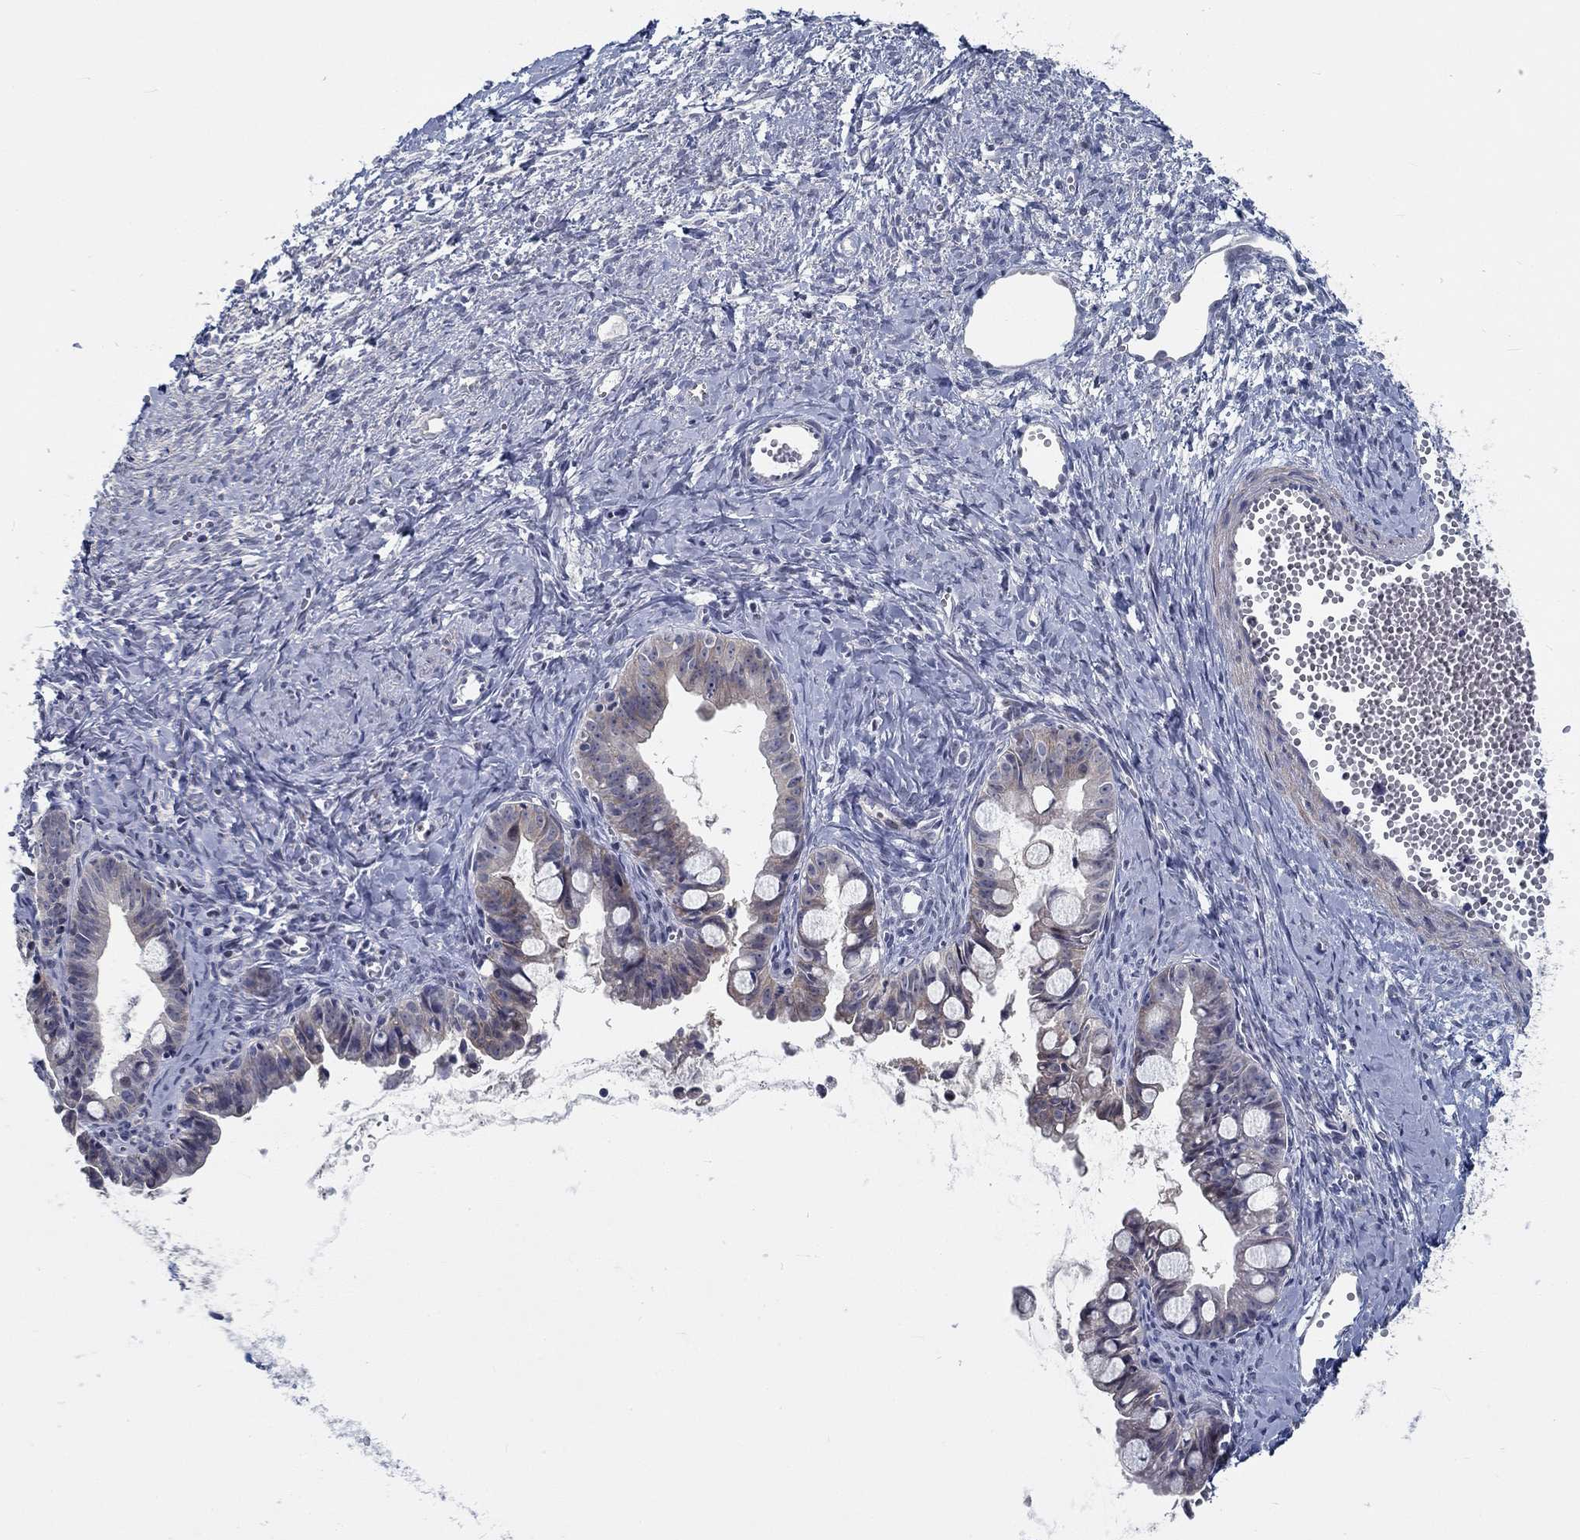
{"staining": {"intensity": "weak", "quantity": "<25%", "location": "cytoplasmic/membranous"}, "tissue": "ovarian cancer", "cell_type": "Tumor cells", "image_type": "cancer", "snomed": [{"axis": "morphology", "description": "Cystadenocarcinoma, mucinous, NOS"}, {"axis": "topography", "description": "Ovary"}], "caption": "An IHC photomicrograph of ovarian cancer (mucinous cystadenocarcinoma) is shown. There is no staining in tumor cells of ovarian cancer (mucinous cystadenocarcinoma).", "gene": "MYBPC1", "patient": {"sex": "female", "age": 63}}